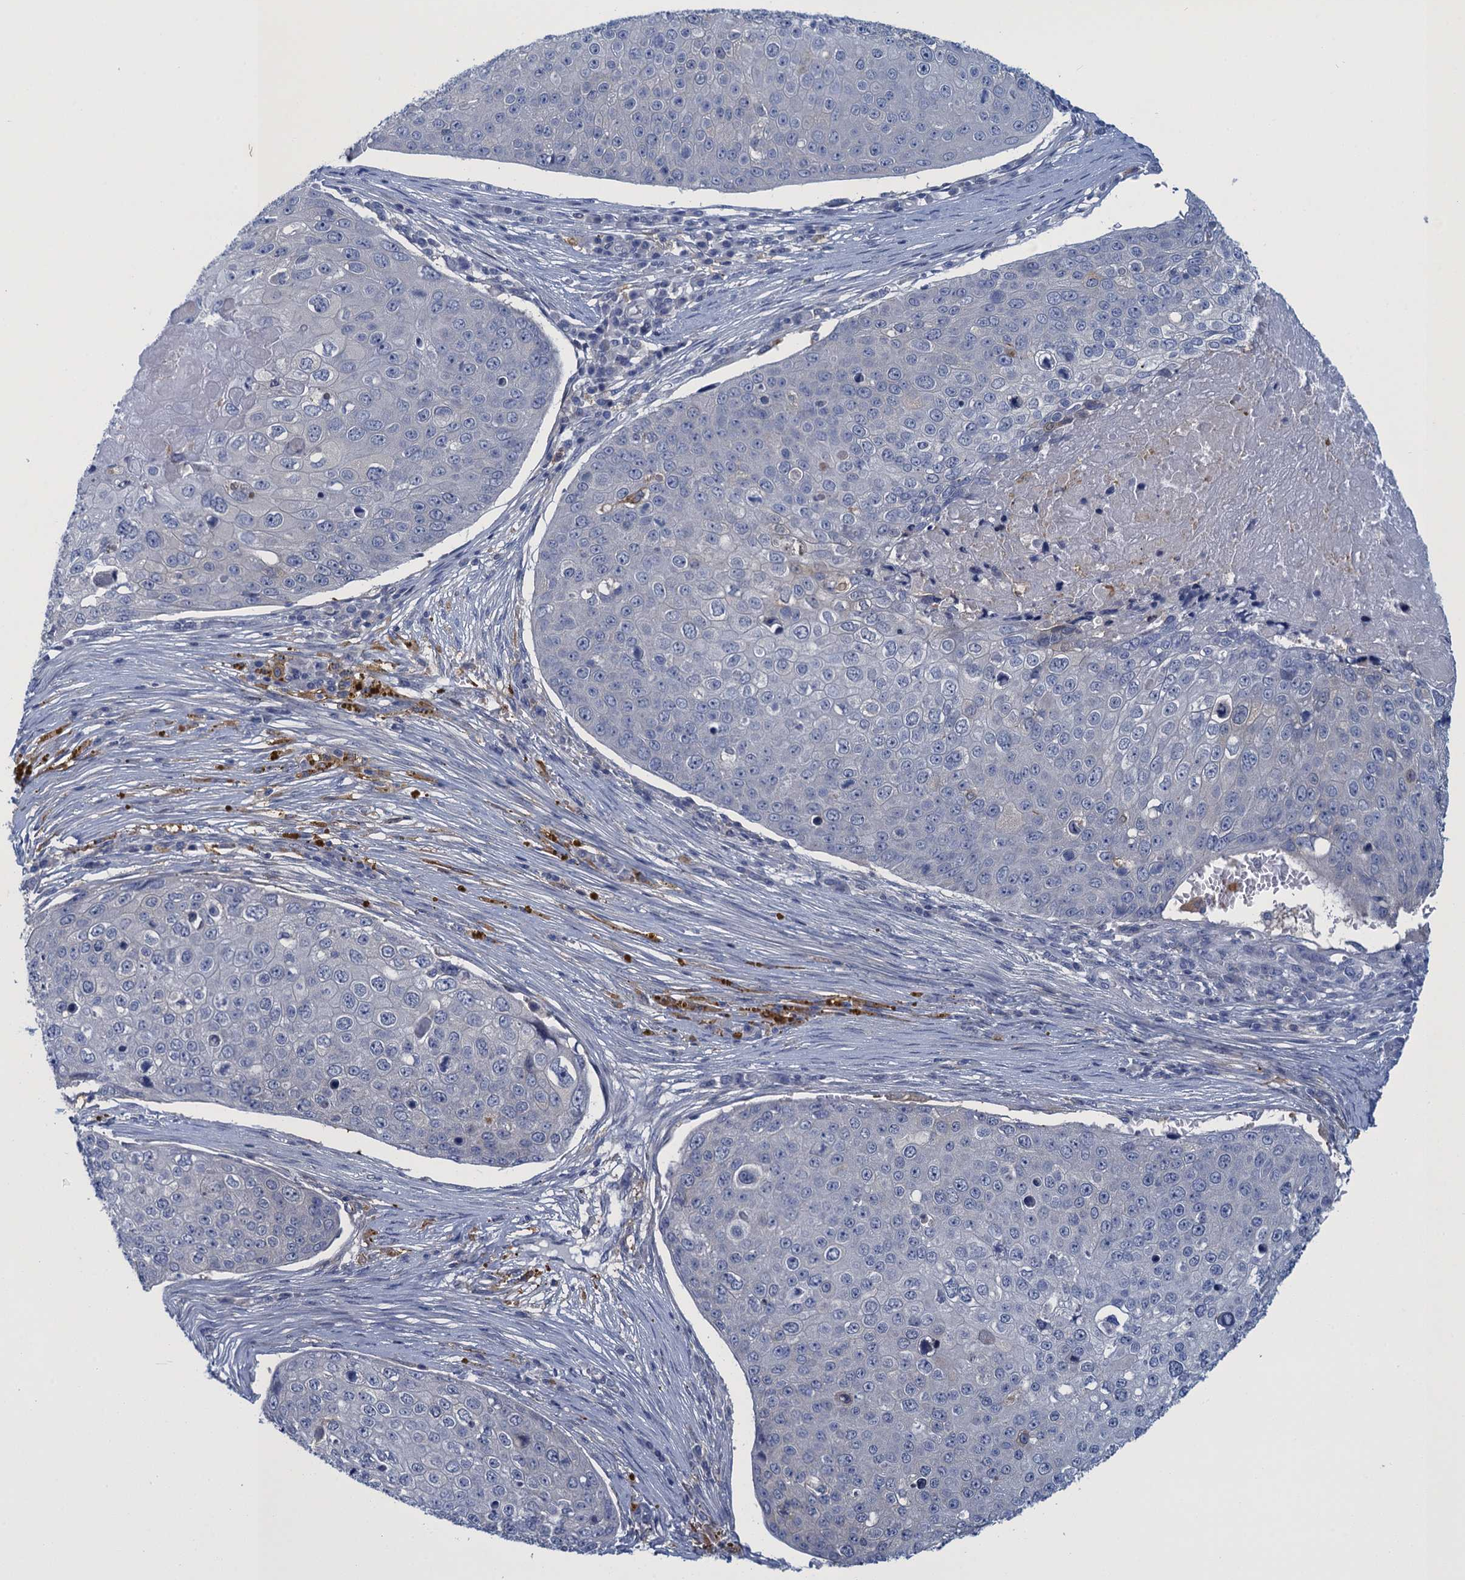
{"staining": {"intensity": "negative", "quantity": "none", "location": "none"}, "tissue": "skin cancer", "cell_type": "Tumor cells", "image_type": "cancer", "snomed": [{"axis": "morphology", "description": "Squamous cell carcinoma, NOS"}, {"axis": "topography", "description": "Skin"}], "caption": "Immunohistochemistry (IHC) micrograph of human squamous cell carcinoma (skin) stained for a protein (brown), which displays no positivity in tumor cells.", "gene": "SCEL", "patient": {"sex": "male", "age": 71}}